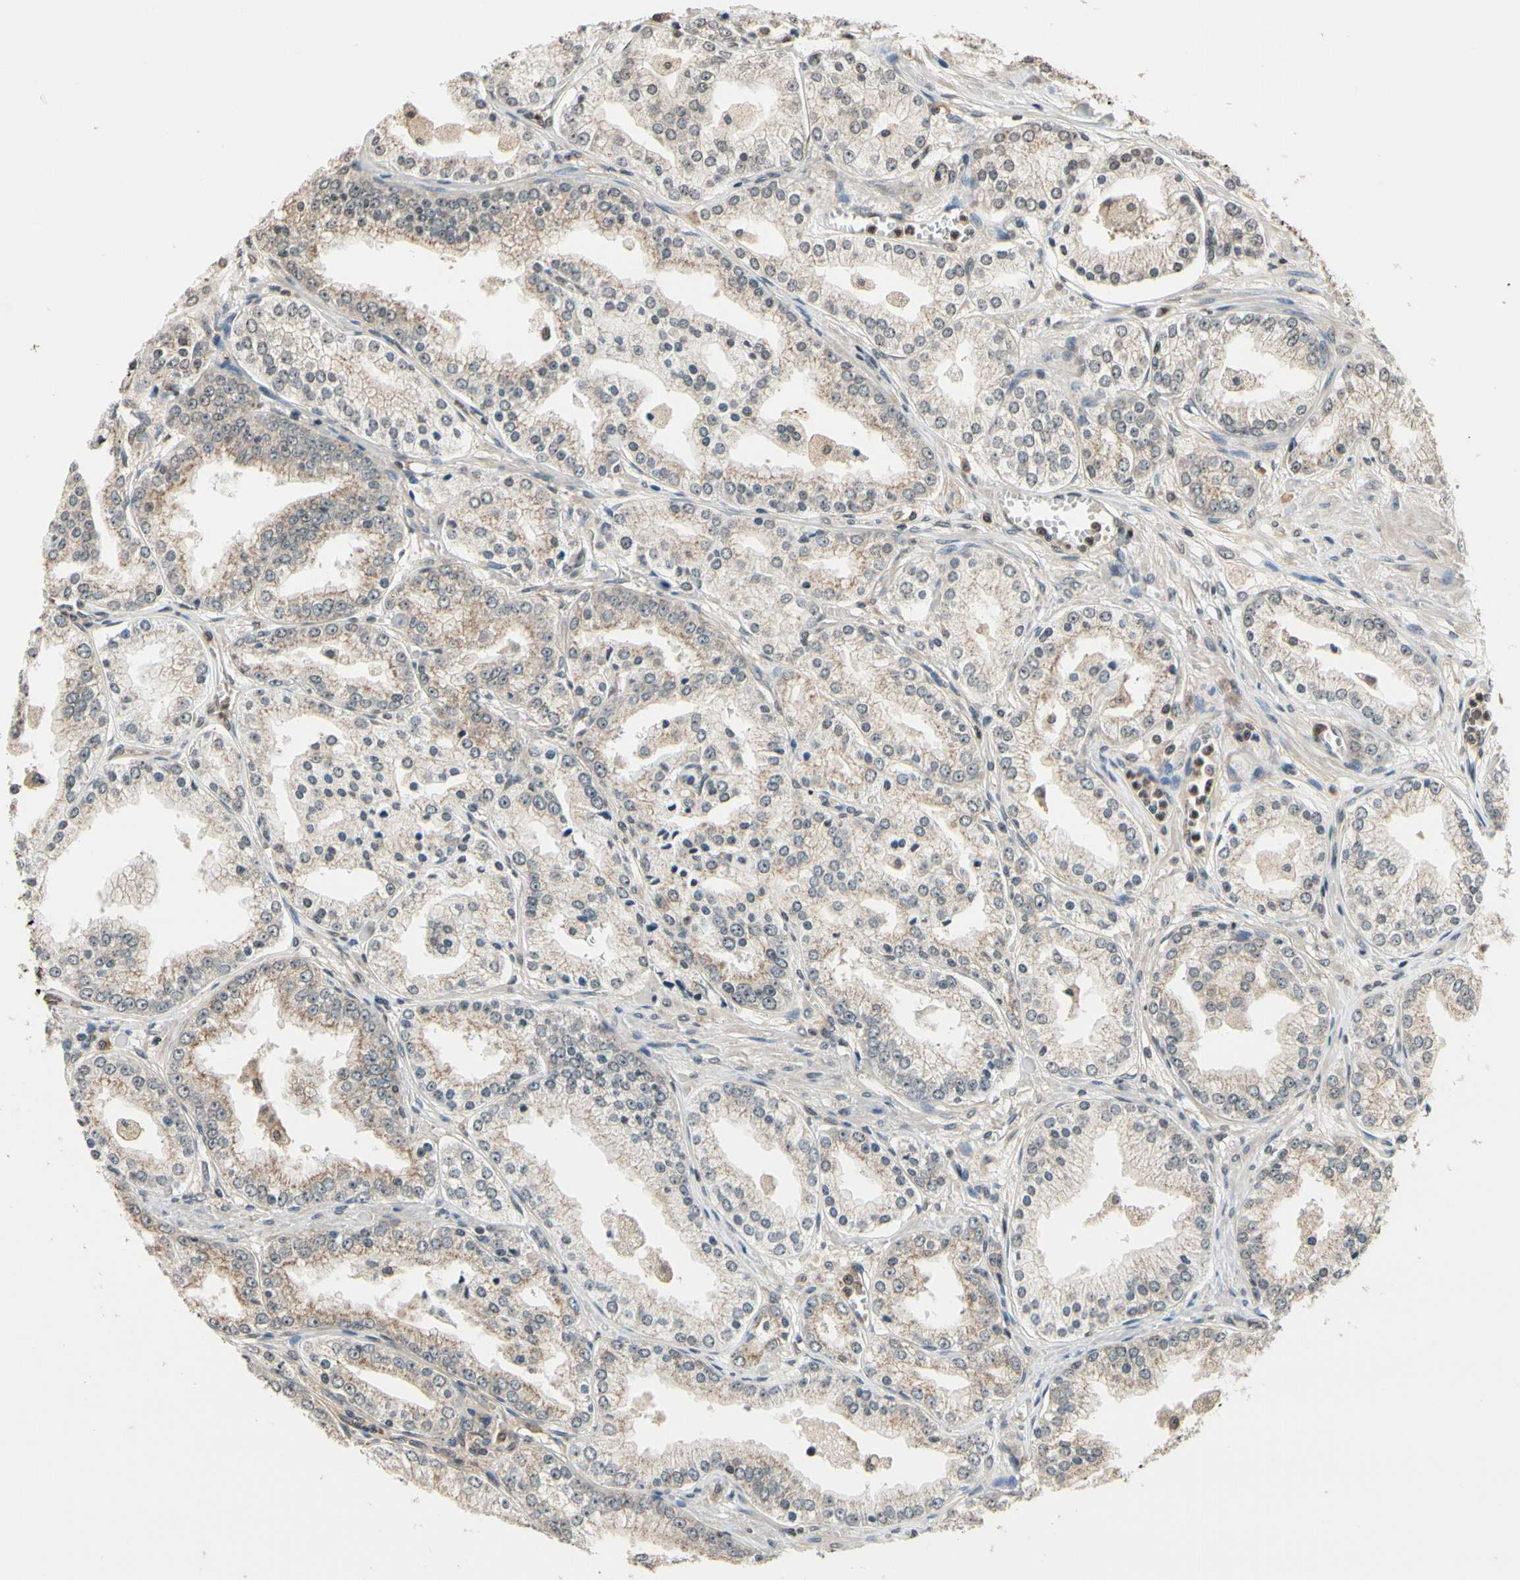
{"staining": {"intensity": "moderate", "quantity": ">75%", "location": "cytoplasmic/membranous"}, "tissue": "prostate cancer", "cell_type": "Tumor cells", "image_type": "cancer", "snomed": [{"axis": "morphology", "description": "Adenocarcinoma, High grade"}, {"axis": "topography", "description": "Prostate"}], "caption": "This photomicrograph demonstrates prostate cancer (adenocarcinoma (high-grade)) stained with immunohistochemistry to label a protein in brown. The cytoplasmic/membranous of tumor cells show moderate positivity for the protein. Nuclei are counter-stained blue.", "gene": "GCLC", "patient": {"sex": "male", "age": 61}}